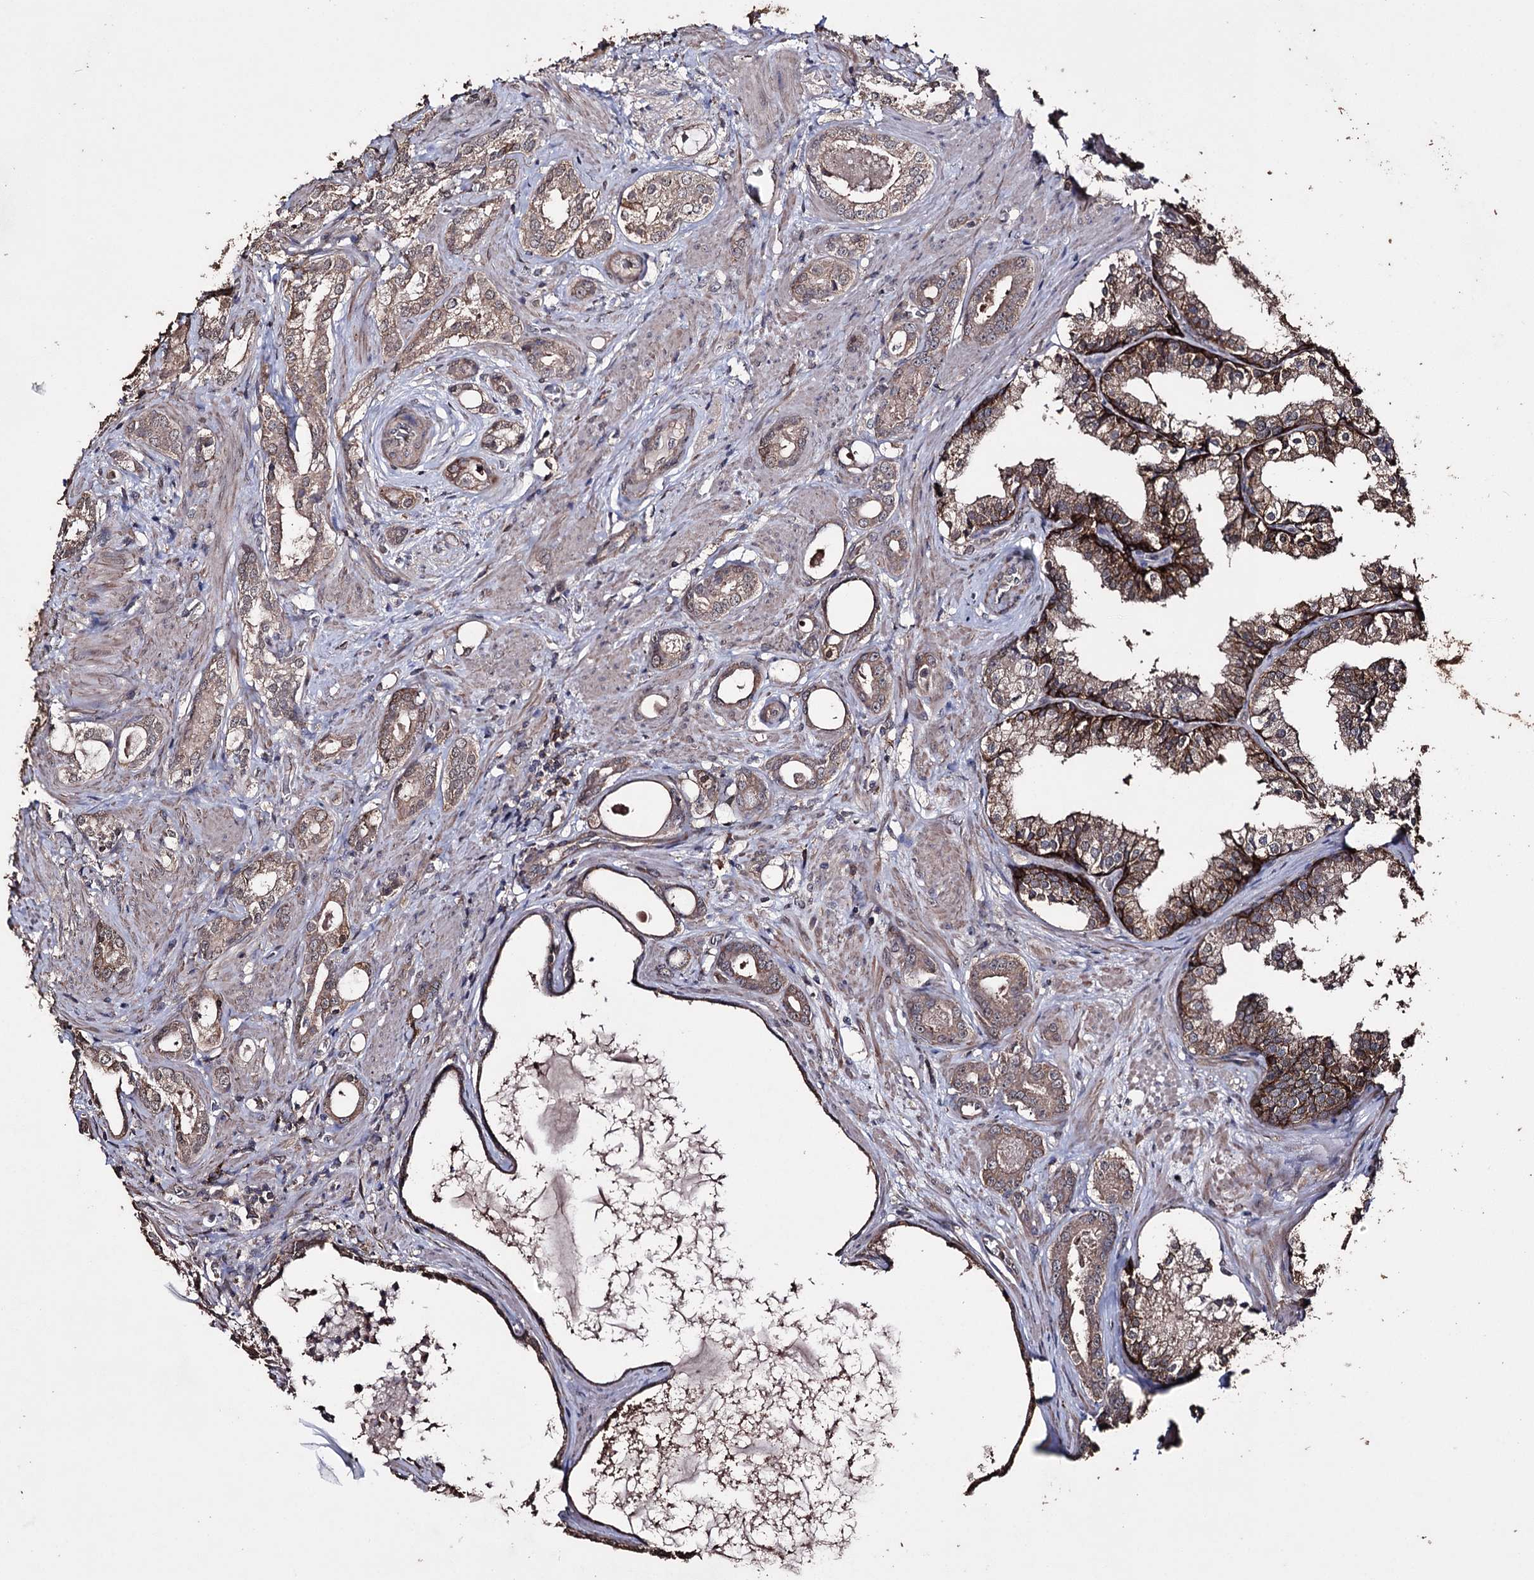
{"staining": {"intensity": "weak", "quantity": ">75%", "location": "cytoplasmic/membranous"}, "tissue": "prostate cancer", "cell_type": "Tumor cells", "image_type": "cancer", "snomed": [{"axis": "morphology", "description": "Adenocarcinoma, High grade"}, {"axis": "topography", "description": "Prostate"}], "caption": "Immunohistochemistry (IHC) image of human prostate cancer (adenocarcinoma (high-grade)) stained for a protein (brown), which displays low levels of weak cytoplasmic/membranous staining in approximately >75% of tumor cells.", "gene": "ZNF662", "patient": {"sex": "male", "age": 58}}